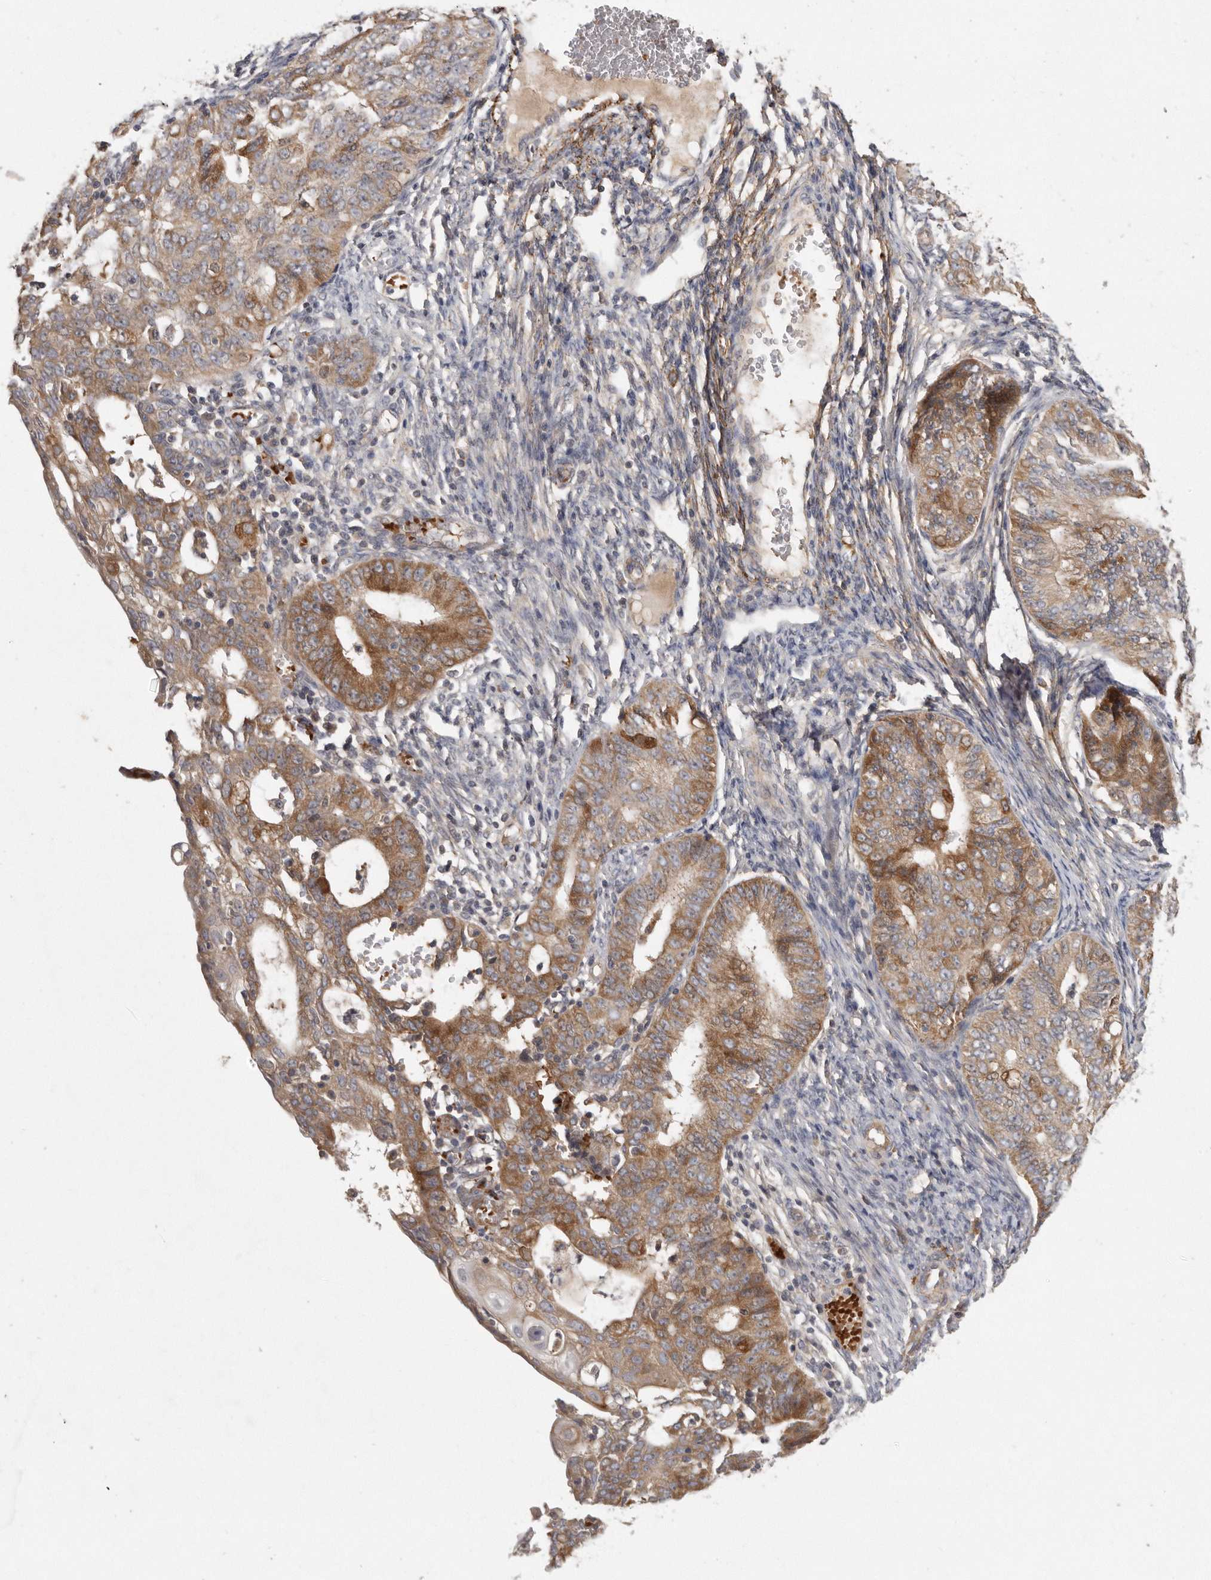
{"staining": {"intensity": "moderate", "quantity": ">75%", "location": "cytoplasmic/membranous"}, "tissue": "endometrial cancer", "cell_type": "Tumor cells", "image_type": "cancer", "snomed": [{"axis": "morphology", "description": "Adenocarcinoma, NOS"}, {"axis": "topography", "description": "Endometrium"}], "caption": "Adenocarcinoma (endometrial) tissue demonstrates moderate cytoplasmic/membranous positivity in approximately >75% of tumor cells, visualized by immunohistochemistry.", "gene": "CFAP298", "patient": {"sex": "female", "age": 32}}